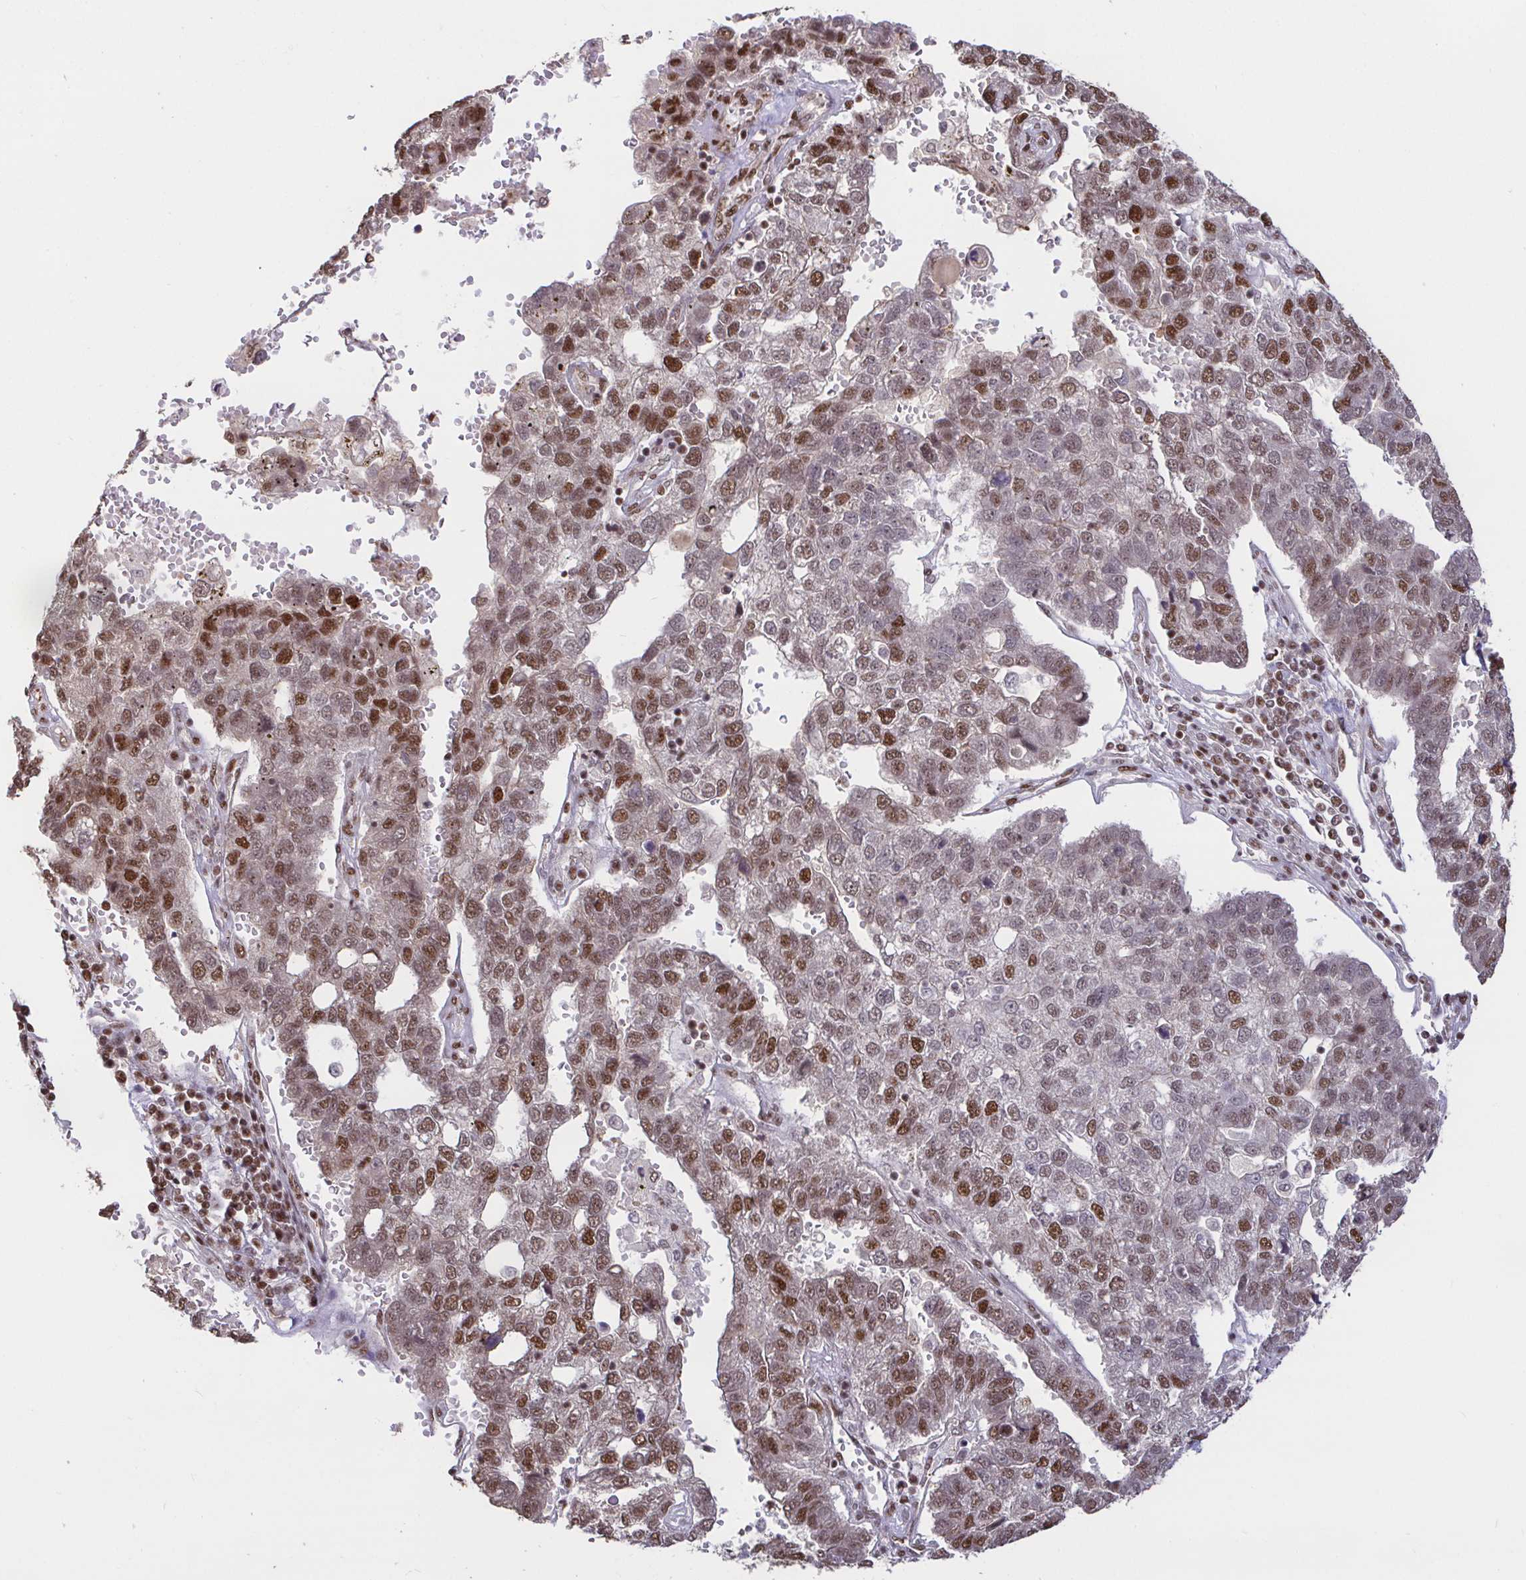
{"staining": {"intensity": "moderate", "quantity": ">75%", "location": "nuclear"}, "tissue": "pancreatic cancer", "cell_type": "Tumor cells", "image_type": "cancer", "snomed": [{"axis": "morphology", "description": "Adenocarcinoma, NOS"}, {"axis": "topography", "description": "Pancreas"}], "caption": "Immunohistochemistry (IHC) (DAB) staining of human pancreatic adenocarcinoma exhibits moderate nuclear protein positivity in approximately >75% of tumor cells.", "gene": "SP3", "patient": {"sex": "female", "age": 61}}